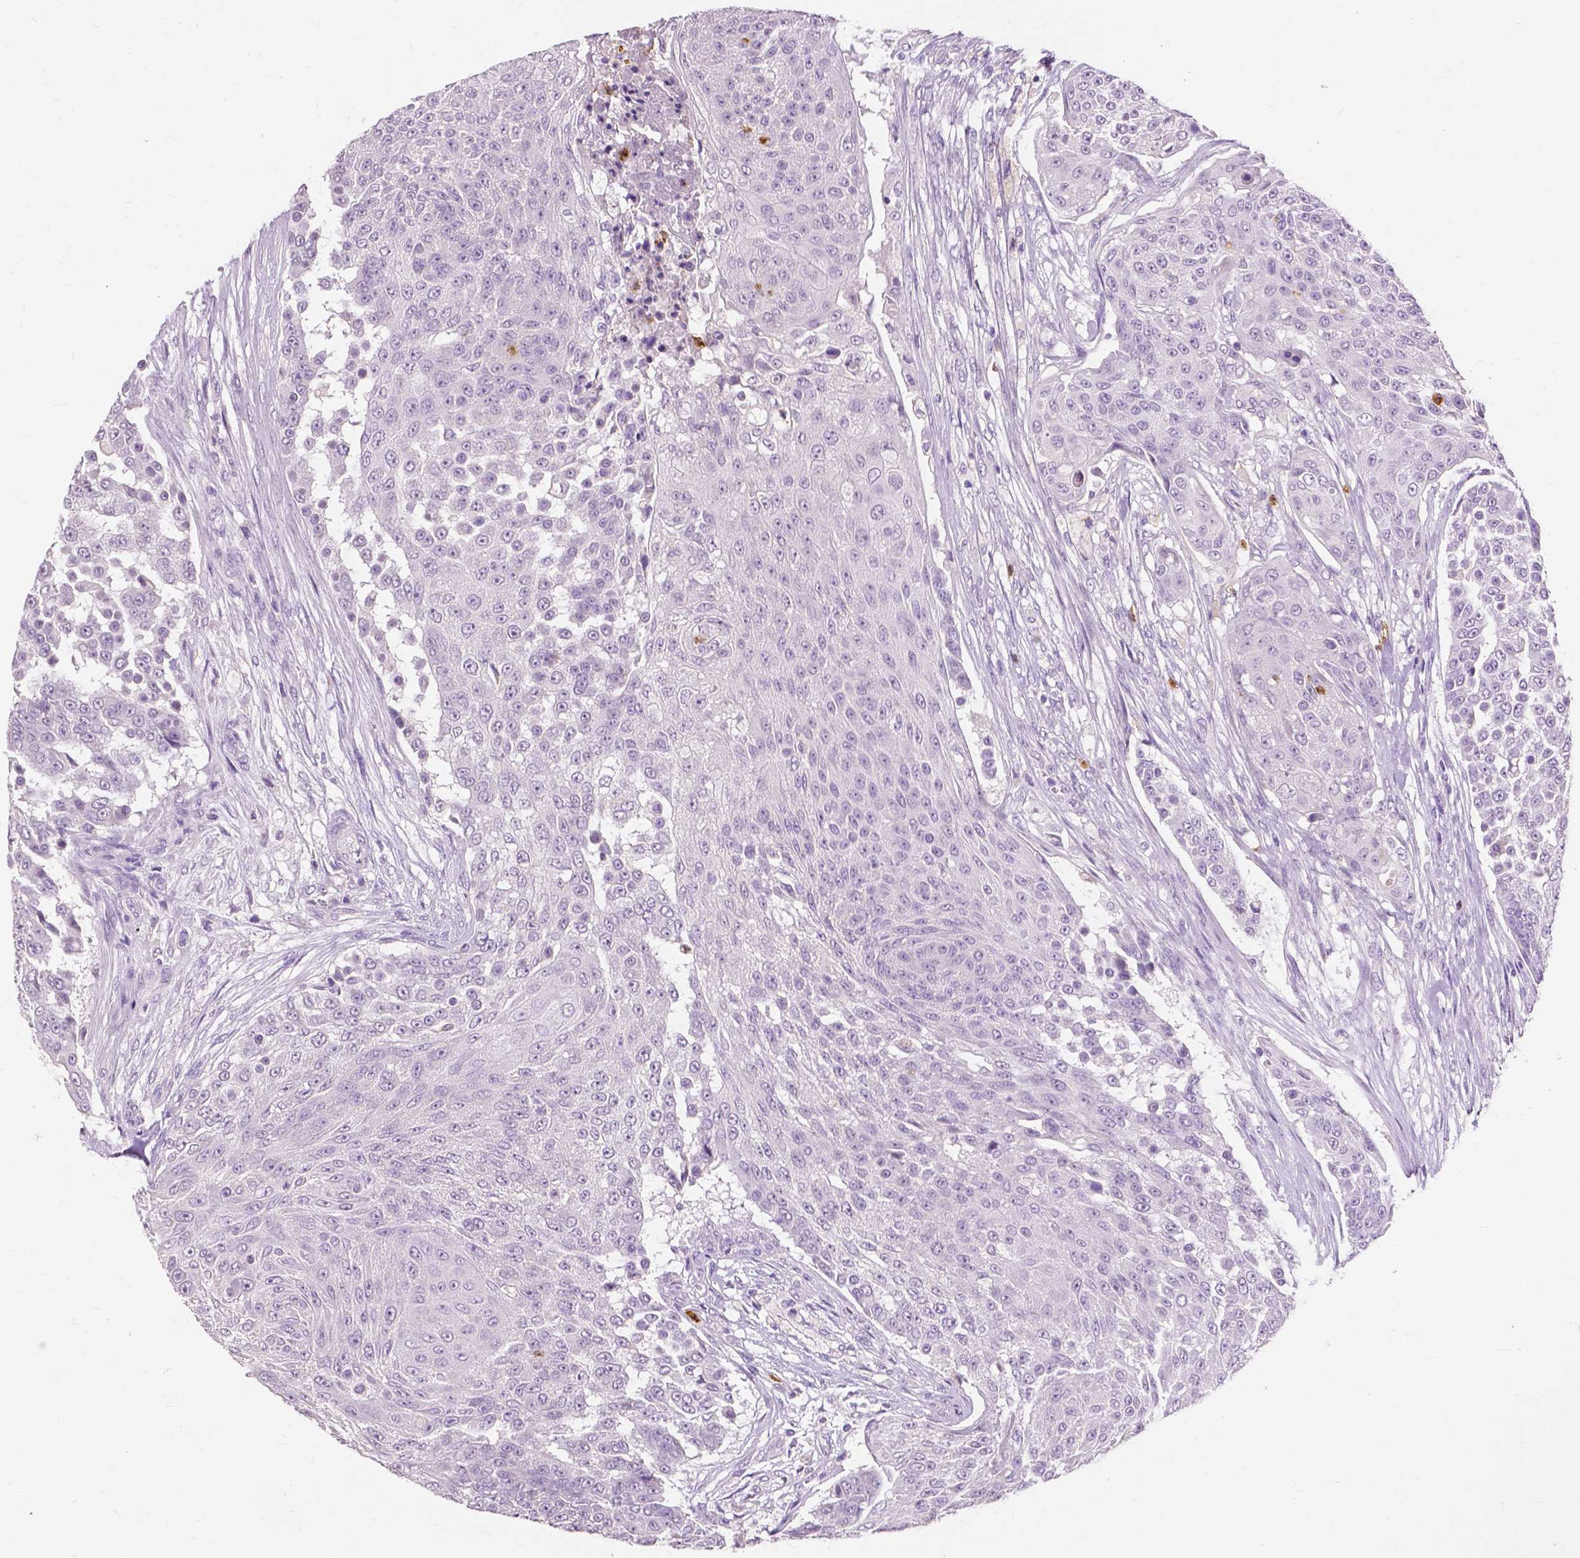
{"staining": {"intensity": "negative", "quantity": "none", "location": "none"}, "tissue": "urothelial cancer", "cell_type": "Tumor cells", "image_type": "cancer", "snomed": [{"axis": "morphology", "description": "Urothelial carcinoma, High grade"}, {"axis": "topography", "description": "Urinary bladder"}], "caption": "DAB (3,3'-diaminobenzidine) immunohistochemical staining of urothelial carcinoma (high-grade) displays no significant staining in tumor cells. The staining is performed using DAB (3,3'-diaminobenzidine) brown chromogen with nuclei counter-stained in using hematoxylin.", "gene": "CXCR2", "patient": {"sex": "female", "age": 63}}